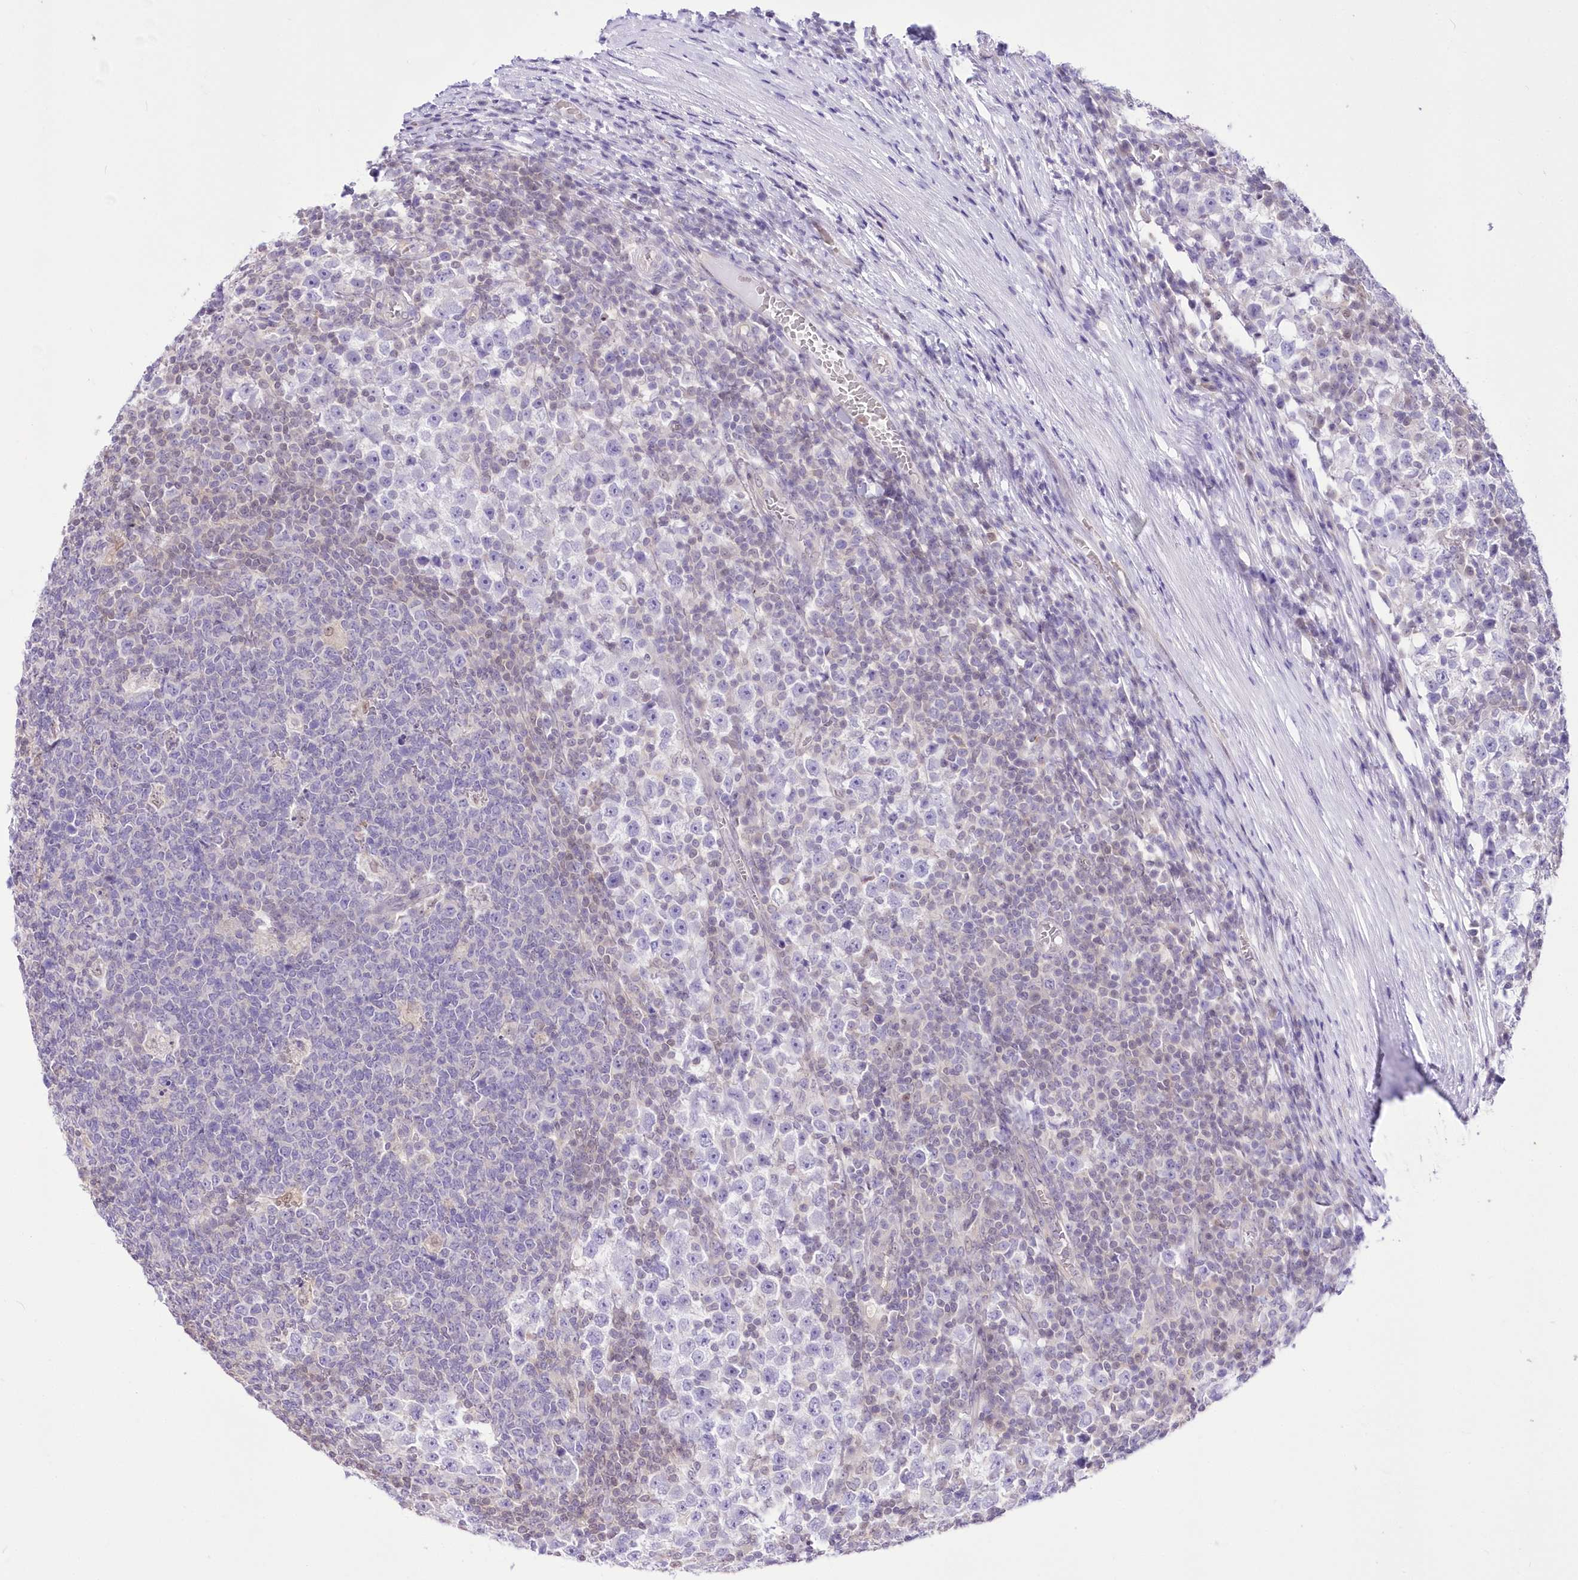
{"staining": {"intensity": "negative", "quantity": "none", "location": "none"}, "tissue": "testis cancer", "cell_type": "Tumor cells", "image_type": "cancer", "snomed": [{"axis": "morphology", "description": "Seminoma, NOS"}, {"axis": "topography", "description": "Testis"}], "caption": "Tumor cells are negative for brown protein staining in testis cancer (seminoma).", "gene": "UBA6", "patient": {"sex": "male", "age": 65}}